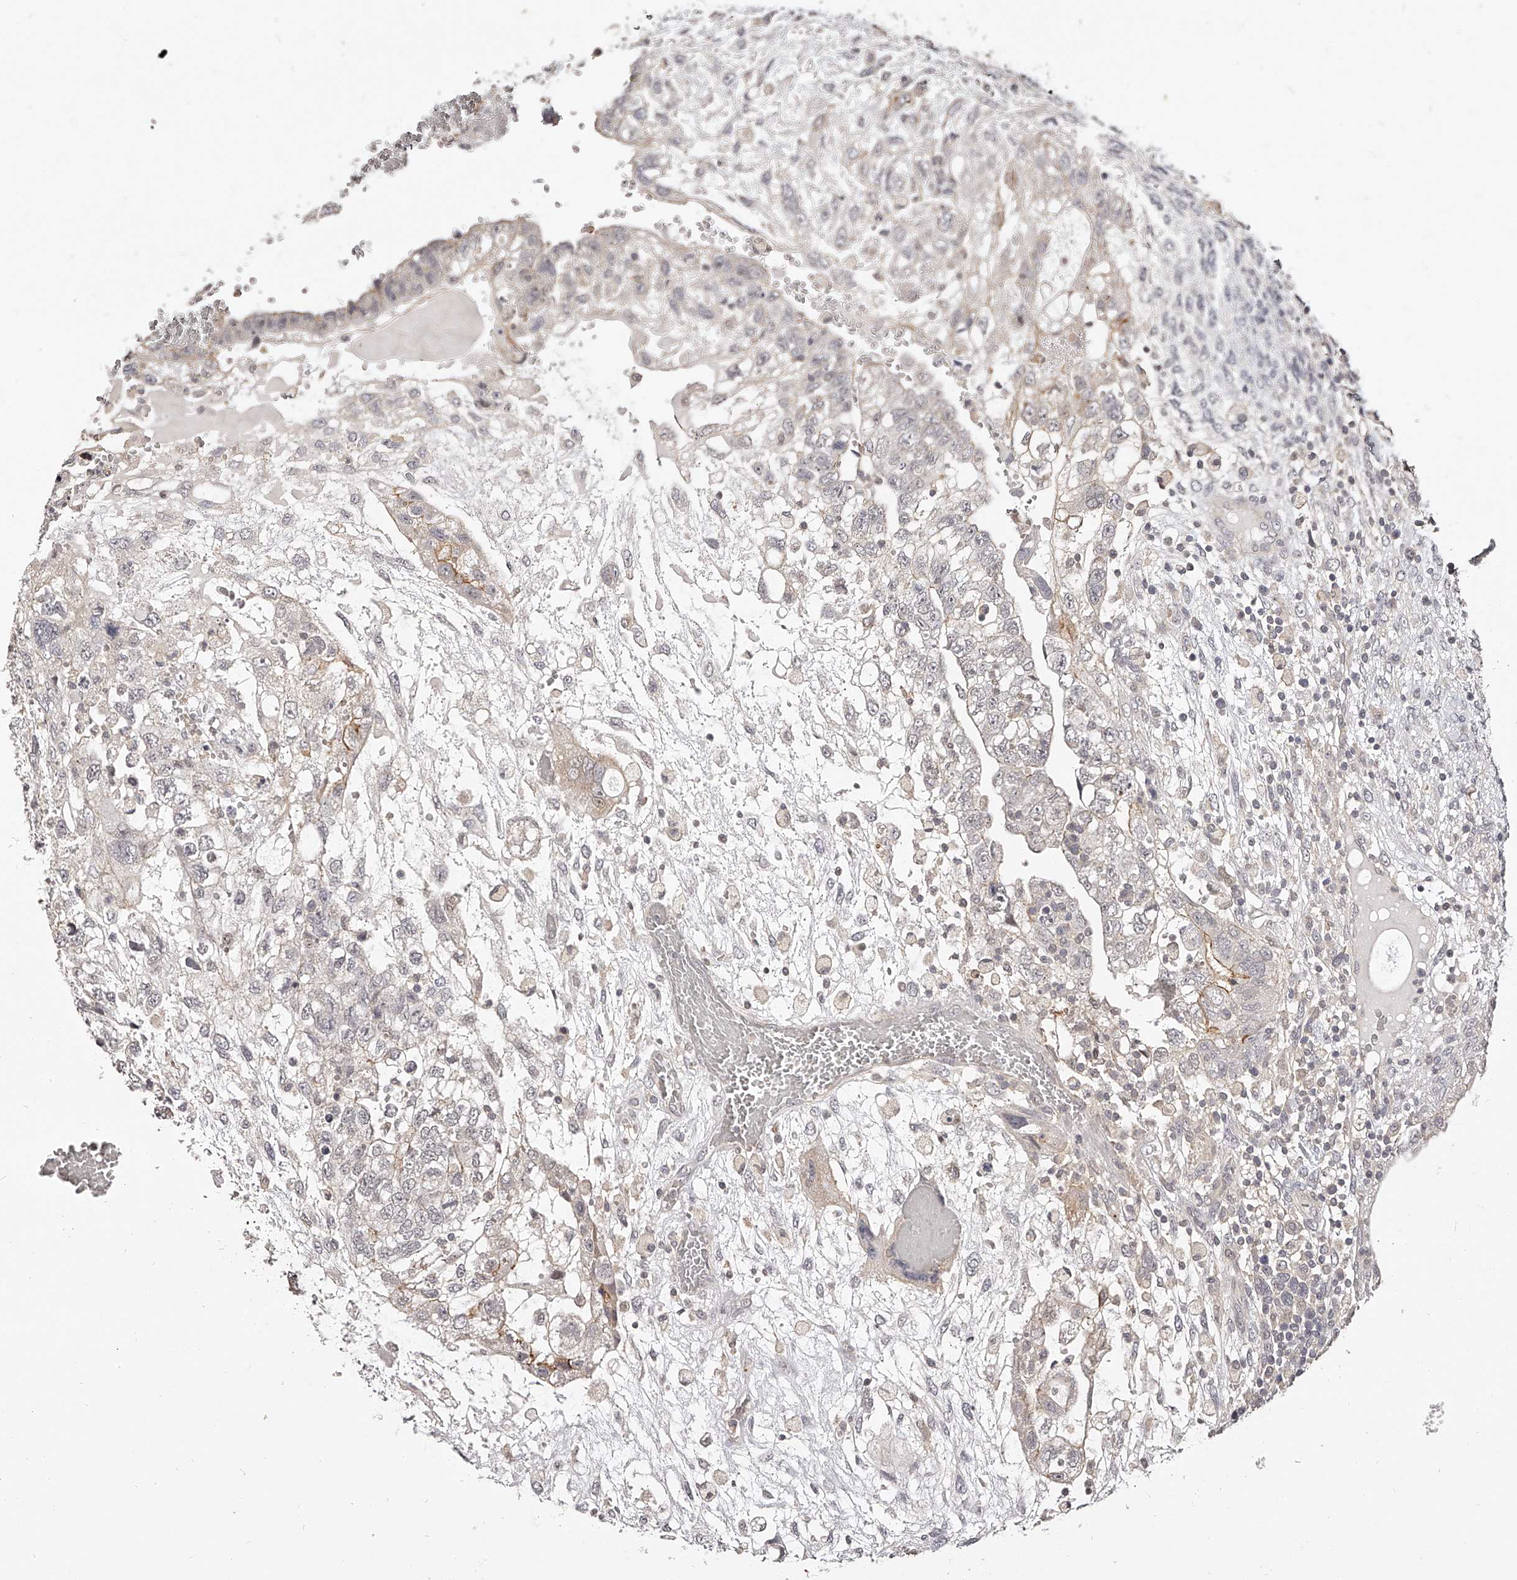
{"staining": {"intensity": "negative", "quantity": "none", "location": "none"}, "tissue": "testis cancer", "cell_type": "Tumor cells", "image_type": "cancer", "snomed": [{"axis": "morphology", "description": "Carcinoma, Embryonal, NOS"}, {"axis": "topography", "description": "Testis"}], "caption": "This is an IHC histopathology image of testis cancer (embryonal carcinoma). There is no expression in tumor cells.", "gene": "ZNF789", "patient": {"sex": "male", "age": 36}}